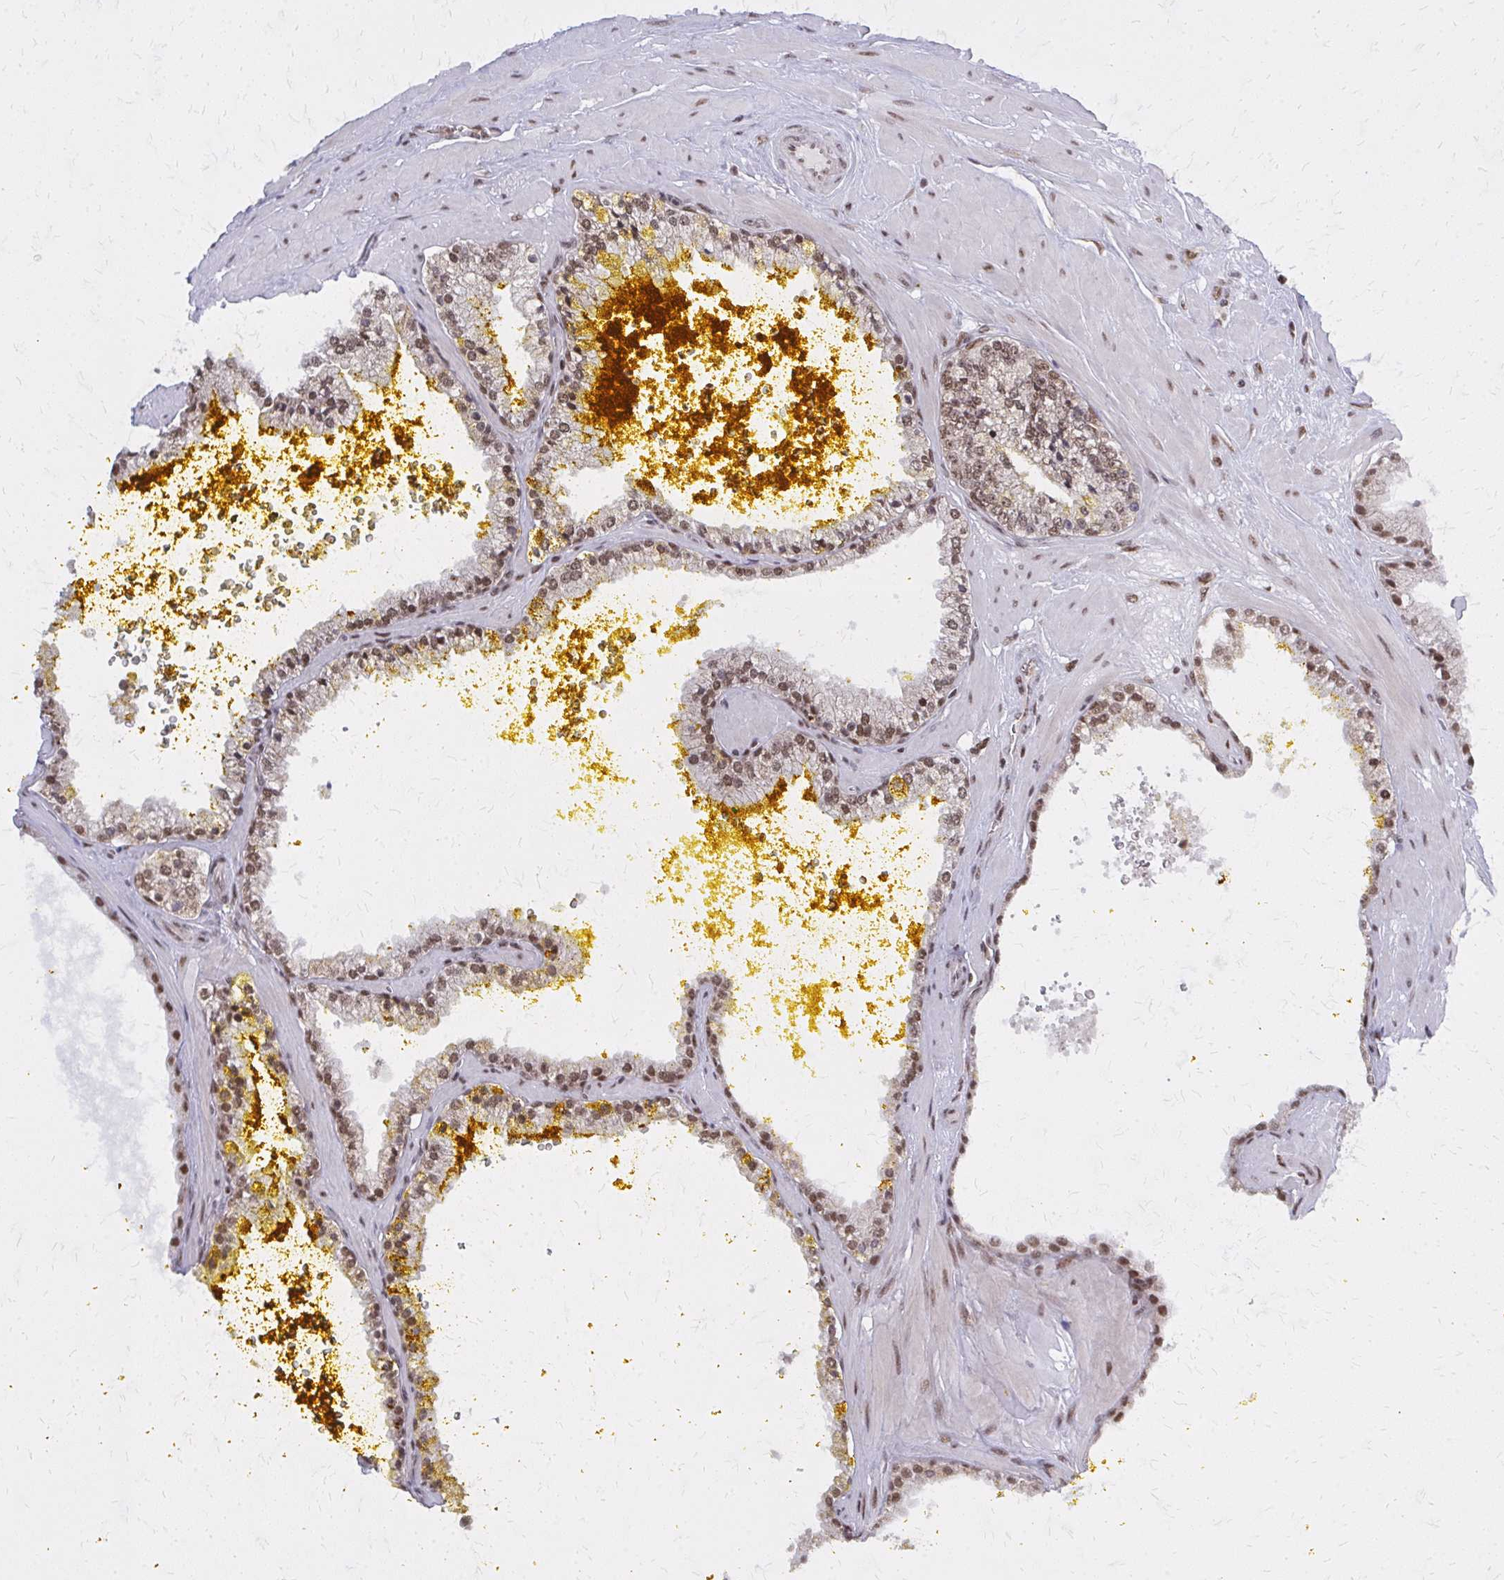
{"staining": {"intensity": "moderate", "quantity": ">75%", "location": "nuclear"}, "tissue": "prostate cancer", "cell_type": "Tumor cells", "image_type": "cancer", "snomed": [{"axis": "morphology", "description": "Adenocarcinoma, High grade"}, {"axis": "topography", "description": "Prostate"}], "caption": "A photomicrograph showing moderate nuclear expression in approximately >75% of tumor cells in prostate adenocarcinoma (high-grade), as visualized by brown immunohistochemical staining.", "gene": "HDAC3", "patient": {"sex": "male", "age": 66}}